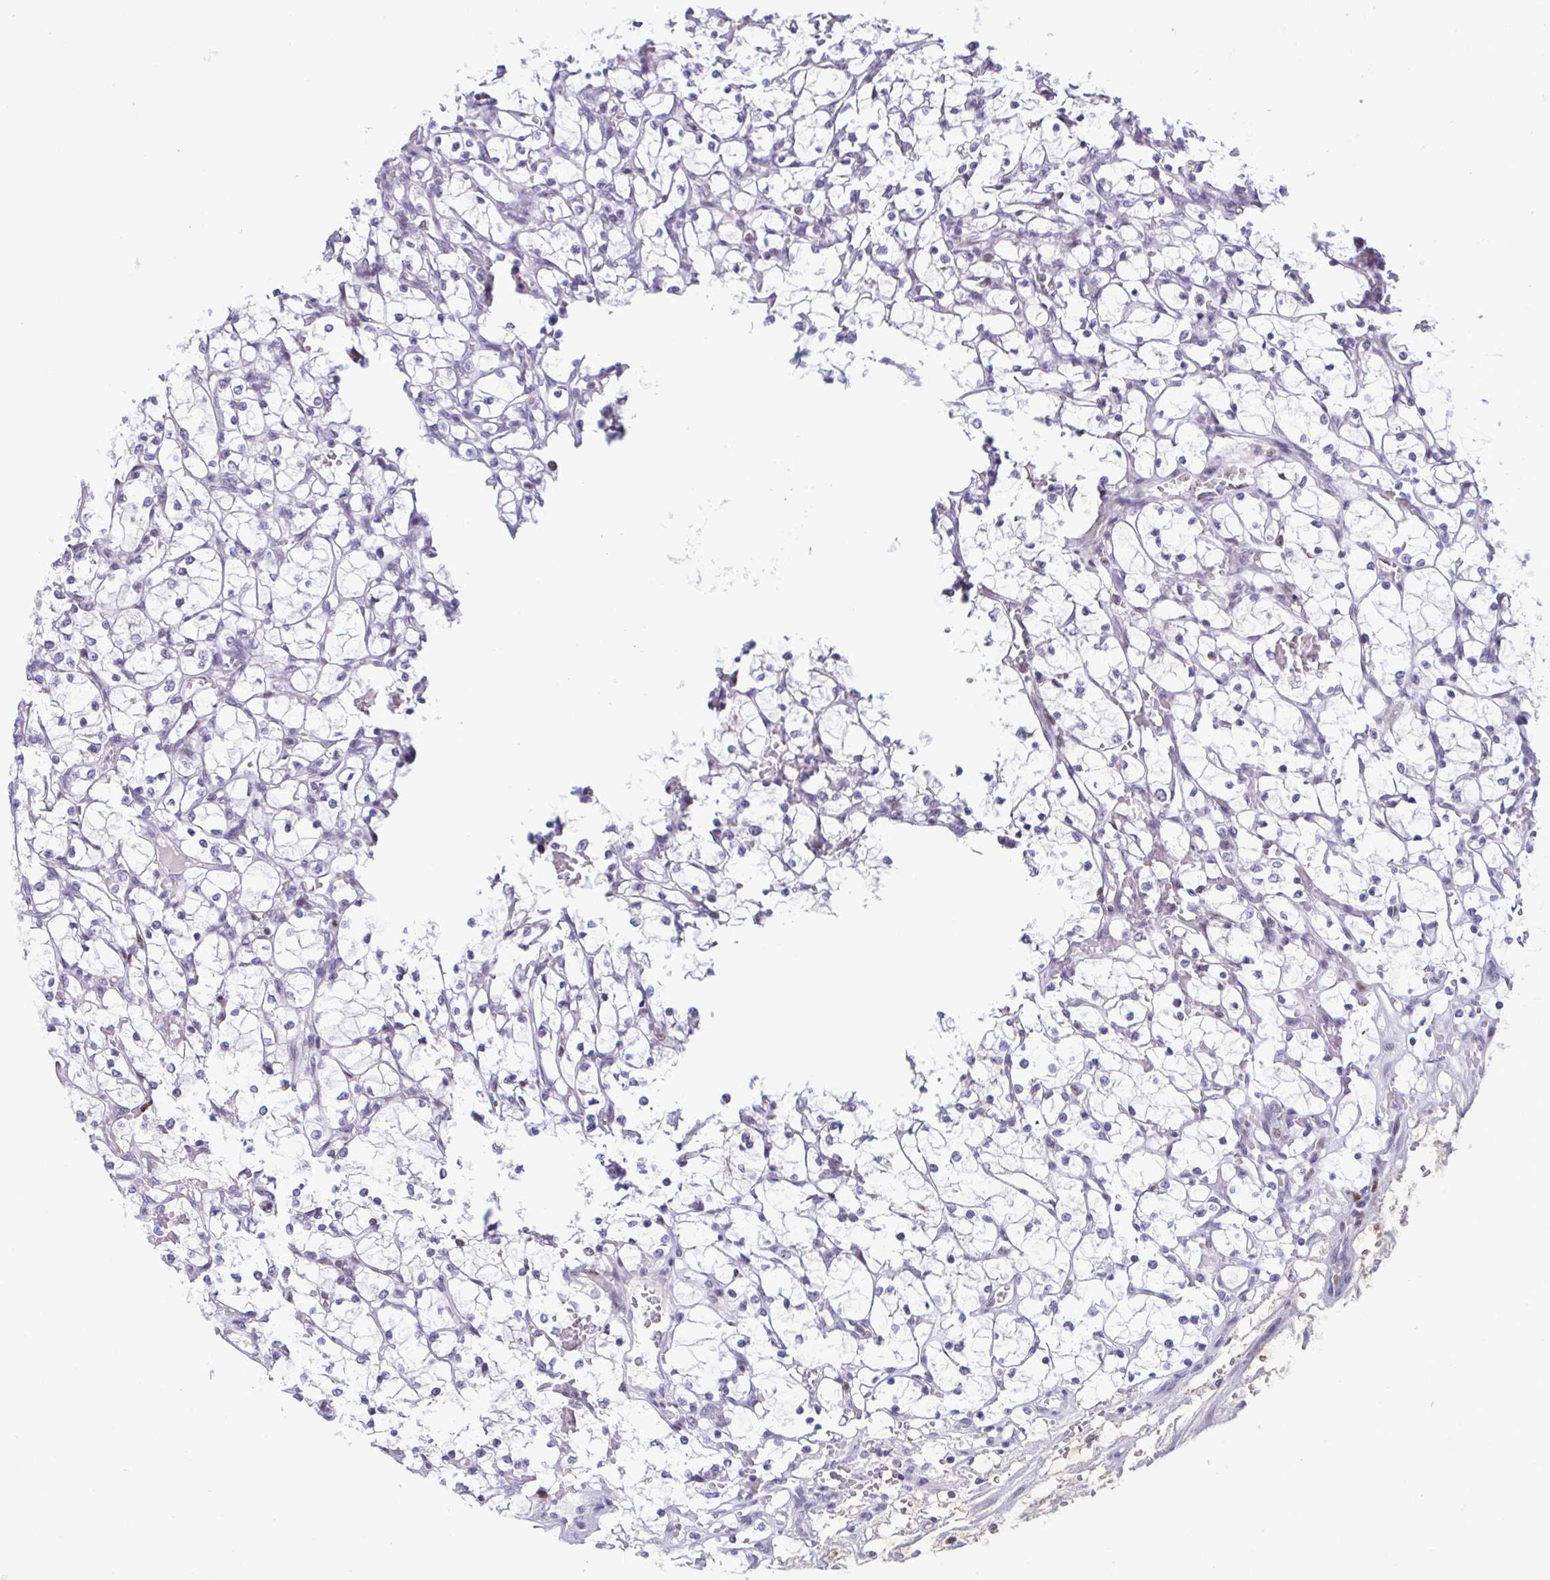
{"staining": {"intensity": "negative", "quantity": "none", "location": "none"}, "tissue": "renal cancer", "cell_type": "Tumor cells", "image_type": "cancer", "snomed": [{"axis": "morphology", "description": "Adenocarcinoma, NOS"}, {"axis": "topography", "description": "Kidney"}], "caption": "Immunohistochemistry (IHC) histopathology image of neoplastic tissue: human adenocarcinoma (renal) stained with DAB displays no significant protein positivity in tumor cells.", "gene": "IRF1", "patient": {"sex": "female", "age": 69}}